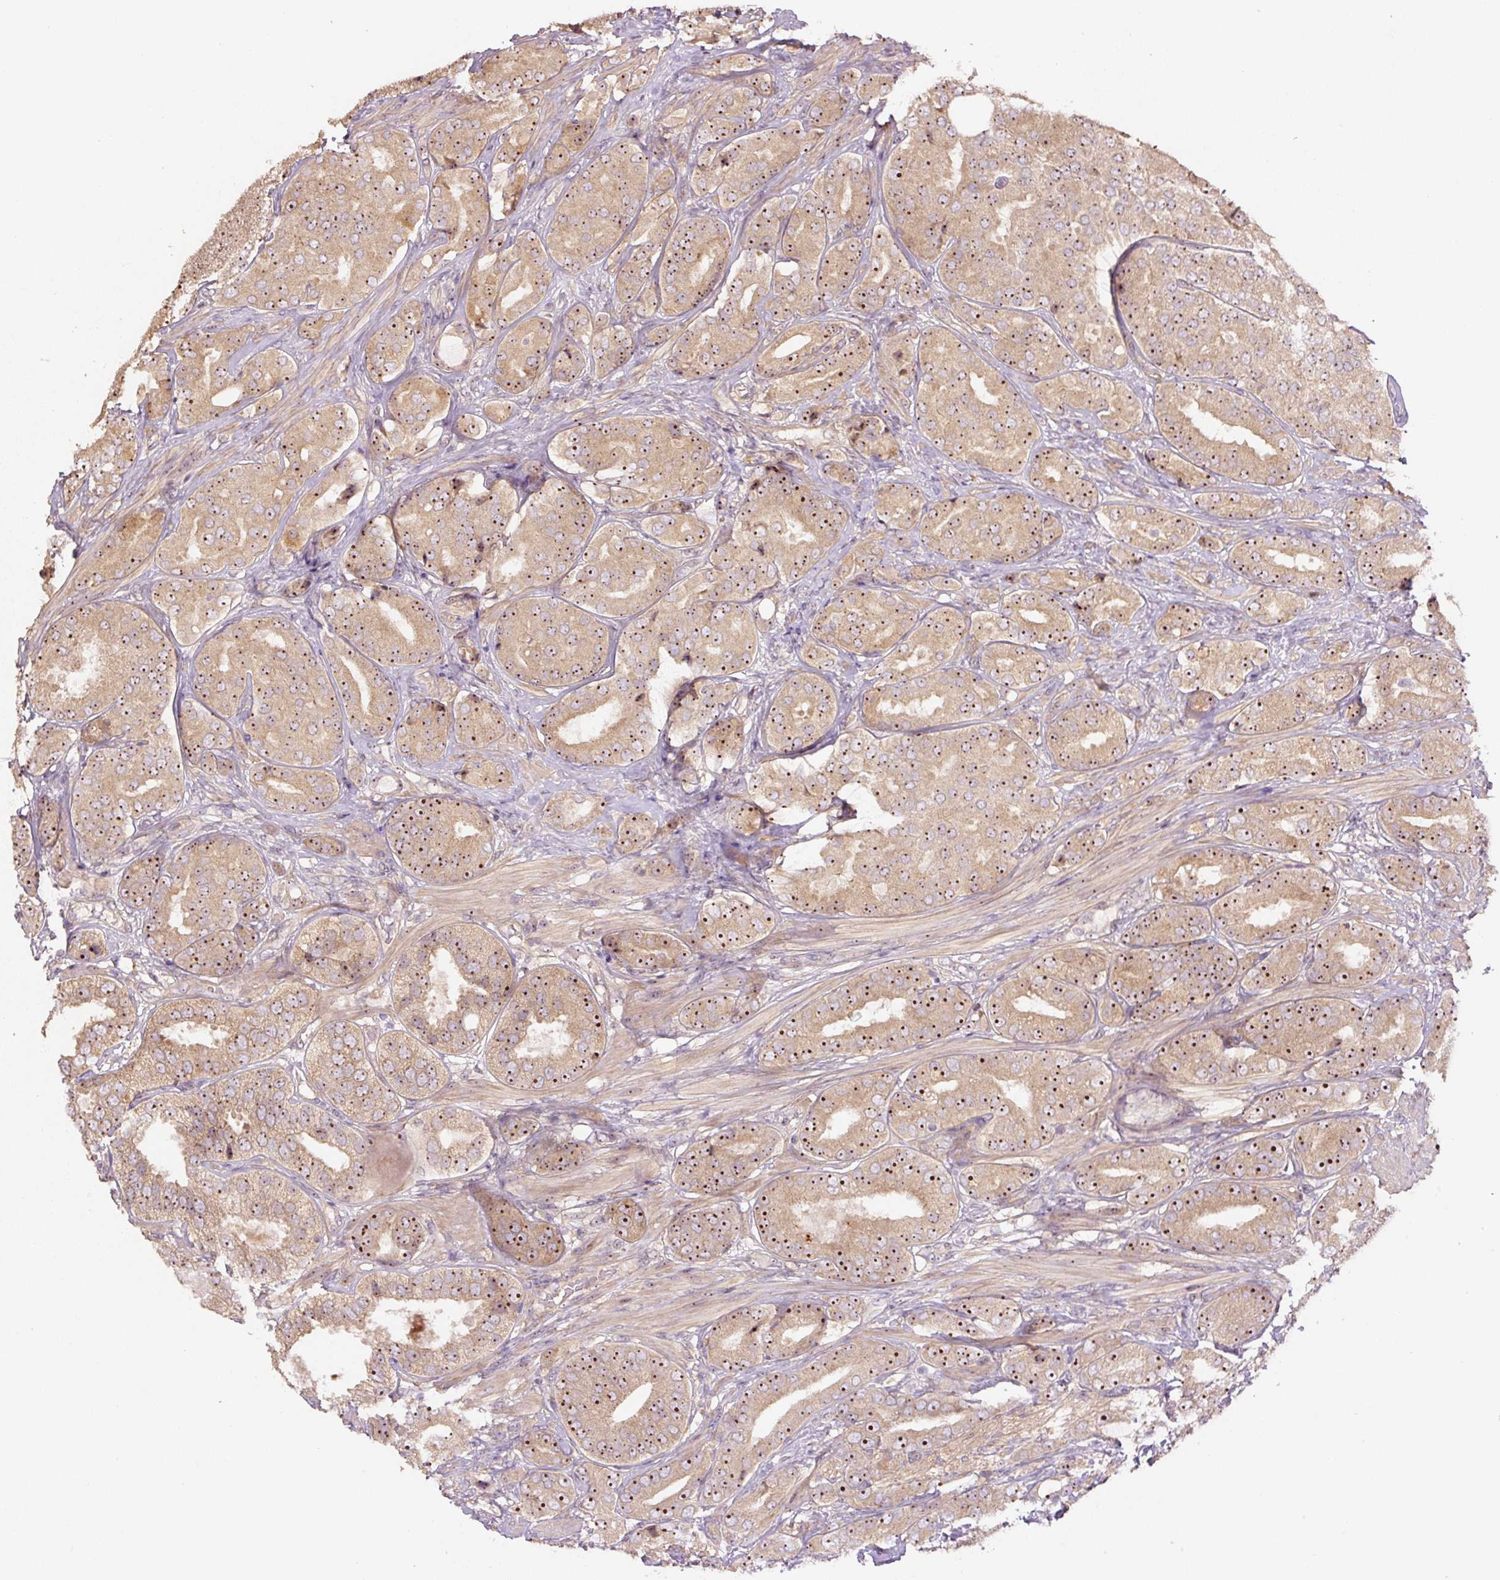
{"staining": {"intensity": "moderate", "quantity": ">75%", "location": "cytoplasmic/membranous,nuclear"}, "tissue": "prostate cancer", "cell_type": "Tumor cells", "image_type": "cancer", "snomed": [{"axis": "morphology", "description": "Adenocarcinoma, High grade"}, {"axis": "topography", "description": "Prostate"}], "caption": "The image reveals immunohistochemical staining of prostate cancer (high-grade adenocarcinoma). There is moderate cytoplasmic/membranous and nuclear staining is present in approximately >75% of tumor cells.", "gene": "TMEM151B", "patient": {"sex": "male", "age": 63}}